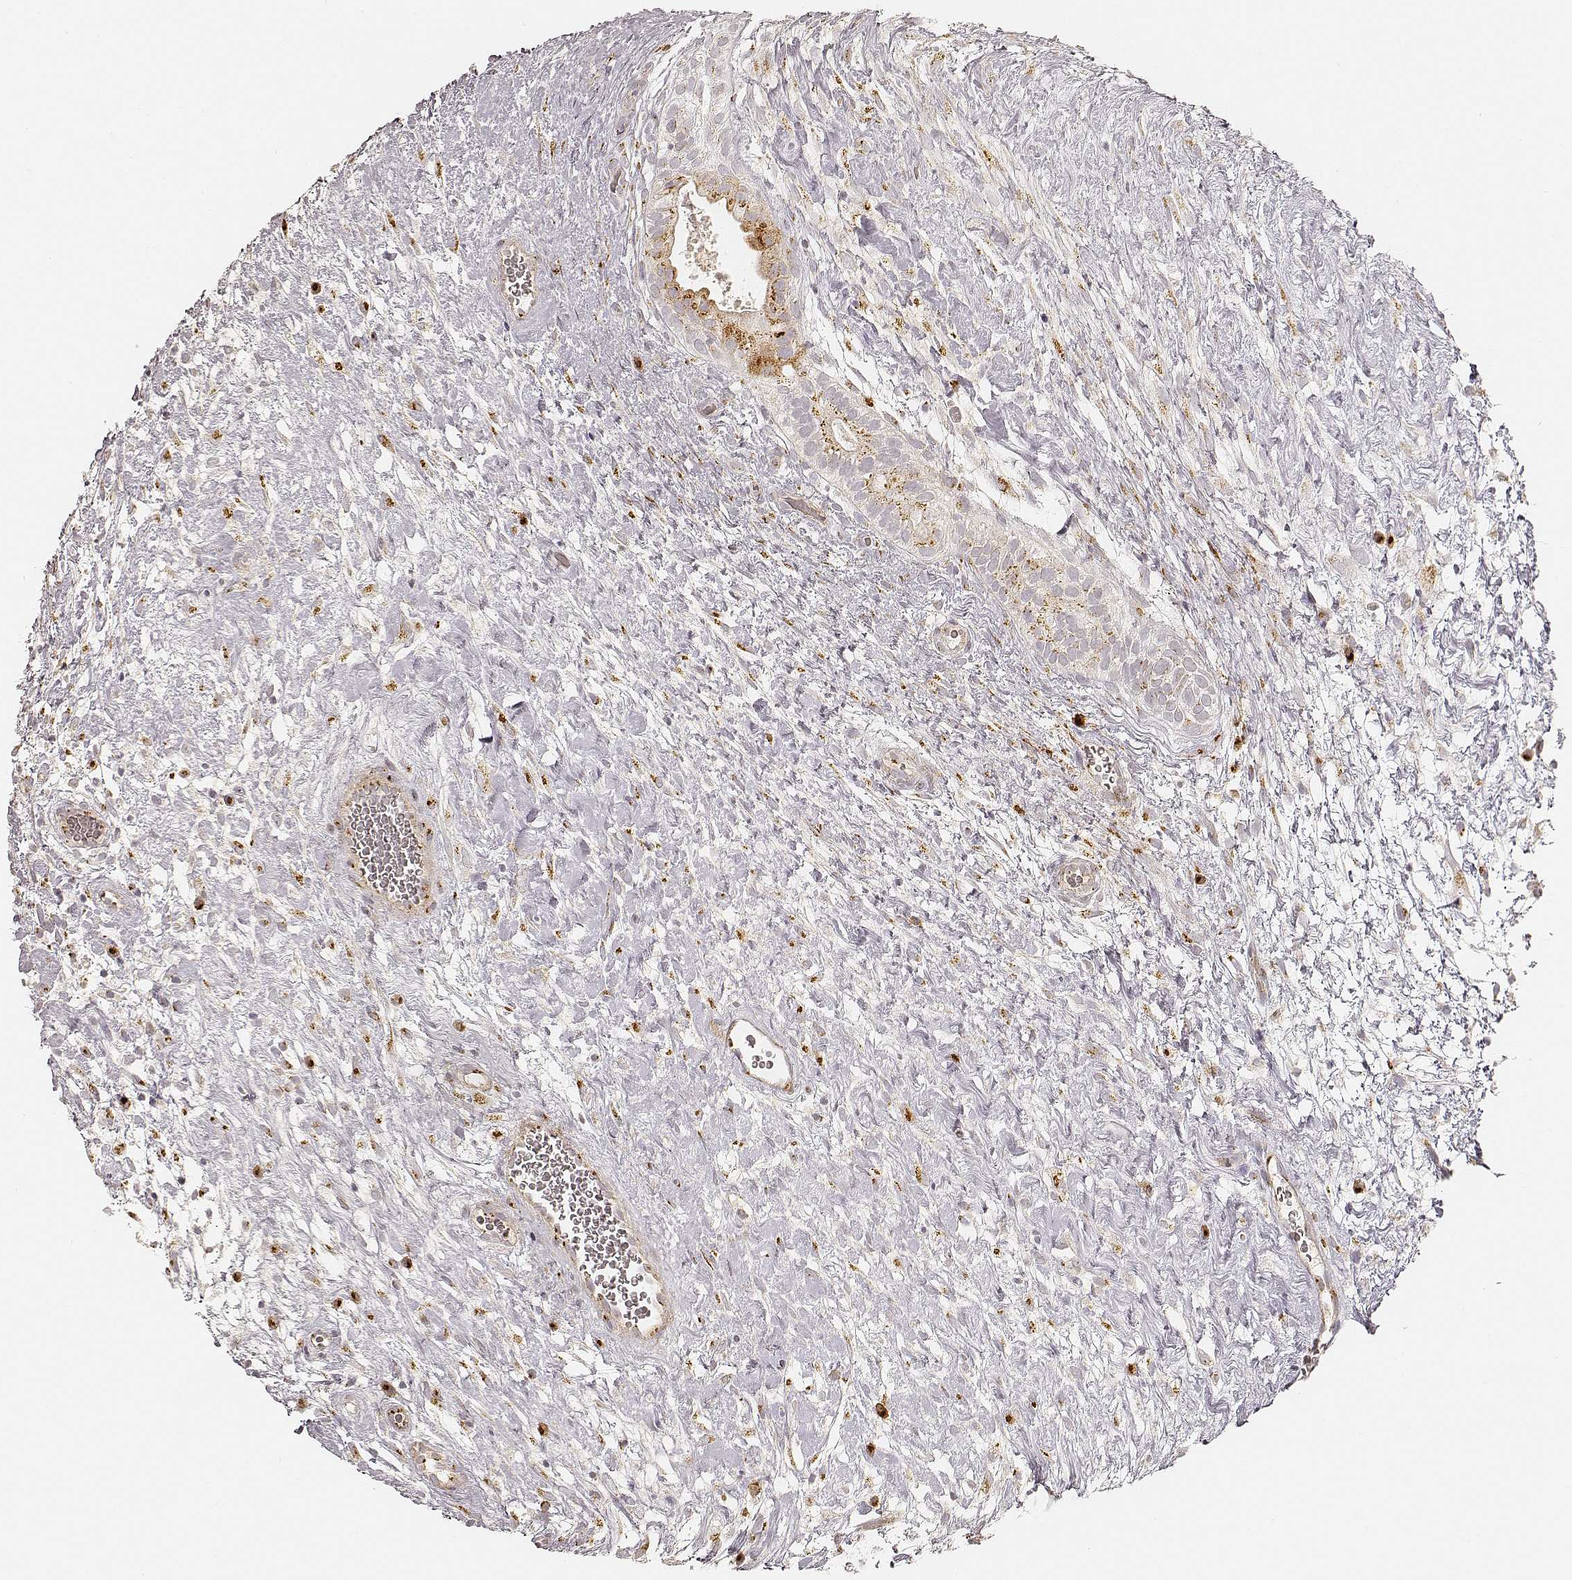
{"staining": {"intensity": "moderate", "quantity": "25%-75%", "location": "cytoplasmic/membranous"}, "tissue": "testis cancer", "cell_type": "Tumor cells", "image_type": "cancer", "snomed": [{"axis": "morphology", "description": "Normal tissue, NOS"}, {"axis": "morphology", "description": "Carcinoma, Embryonal, NOS"}, {"axis": "topography", "description": "Testis"}], "caption": "Testis cancer stained with a protein marker exhibits moderate staining in tumor cells.", "gene": "GORASP2", "patient": {"sex": "male", "age": 32}}